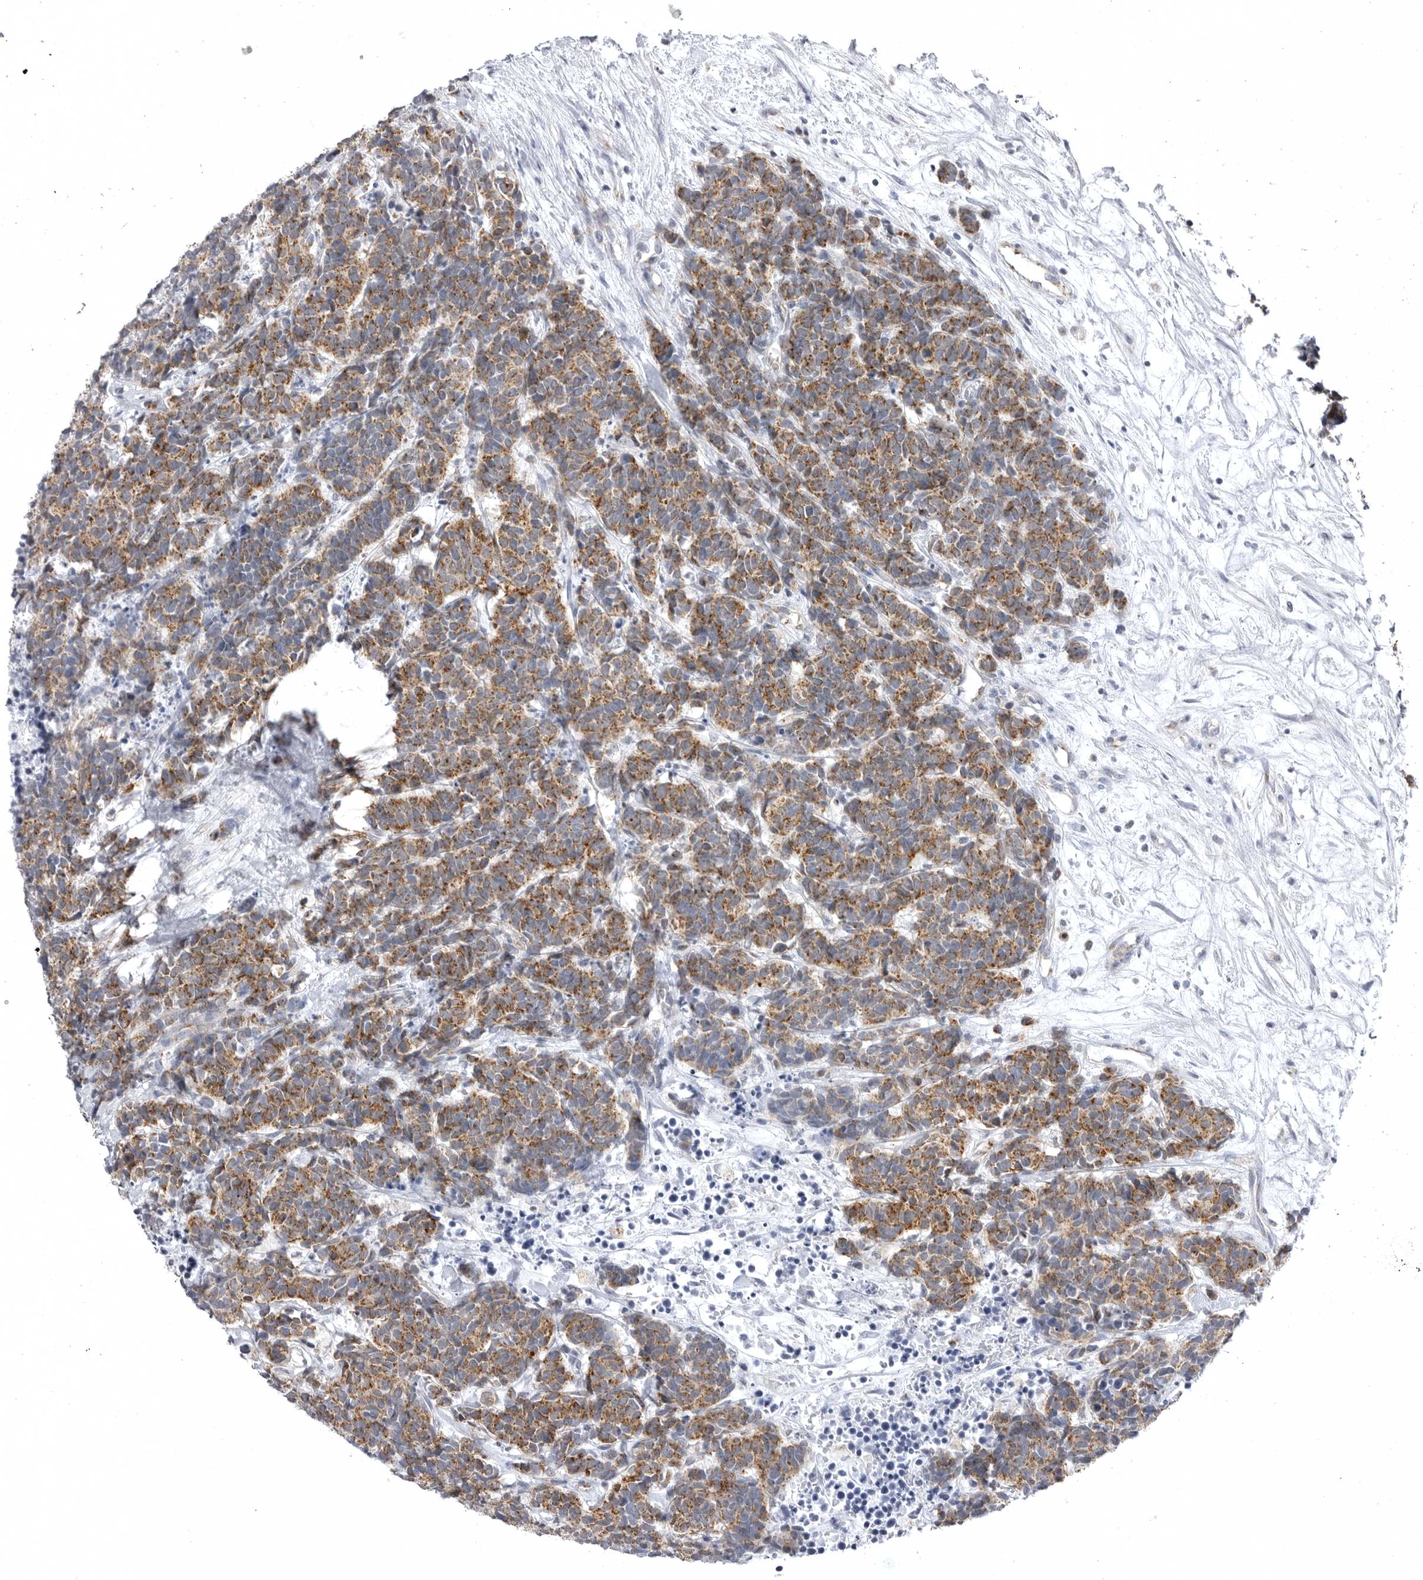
{"staining": {"intensity": "moderate", "quantity": ">75%", "location": "cytoplasmic/membranous"}, "tissue": "carcinoid", "cell_type": "Tumor cells", "image_type": "cancer", "snomed": [{"axis": "morphology", "description": "Carcinoma, NOS"}, {"axis": "morphology", "description": "Carcinoid, malignant, NOS"}, {"axis": "topography", "description": "Urinary bladder"}], "caption": "A histopathology image of carcinoid stained for a protein exhibits moderate cytoplasmic/membranous brown staining in tumor cells.", "gene": "TUFM", "patient": {"sex": "male", "age": 57}}